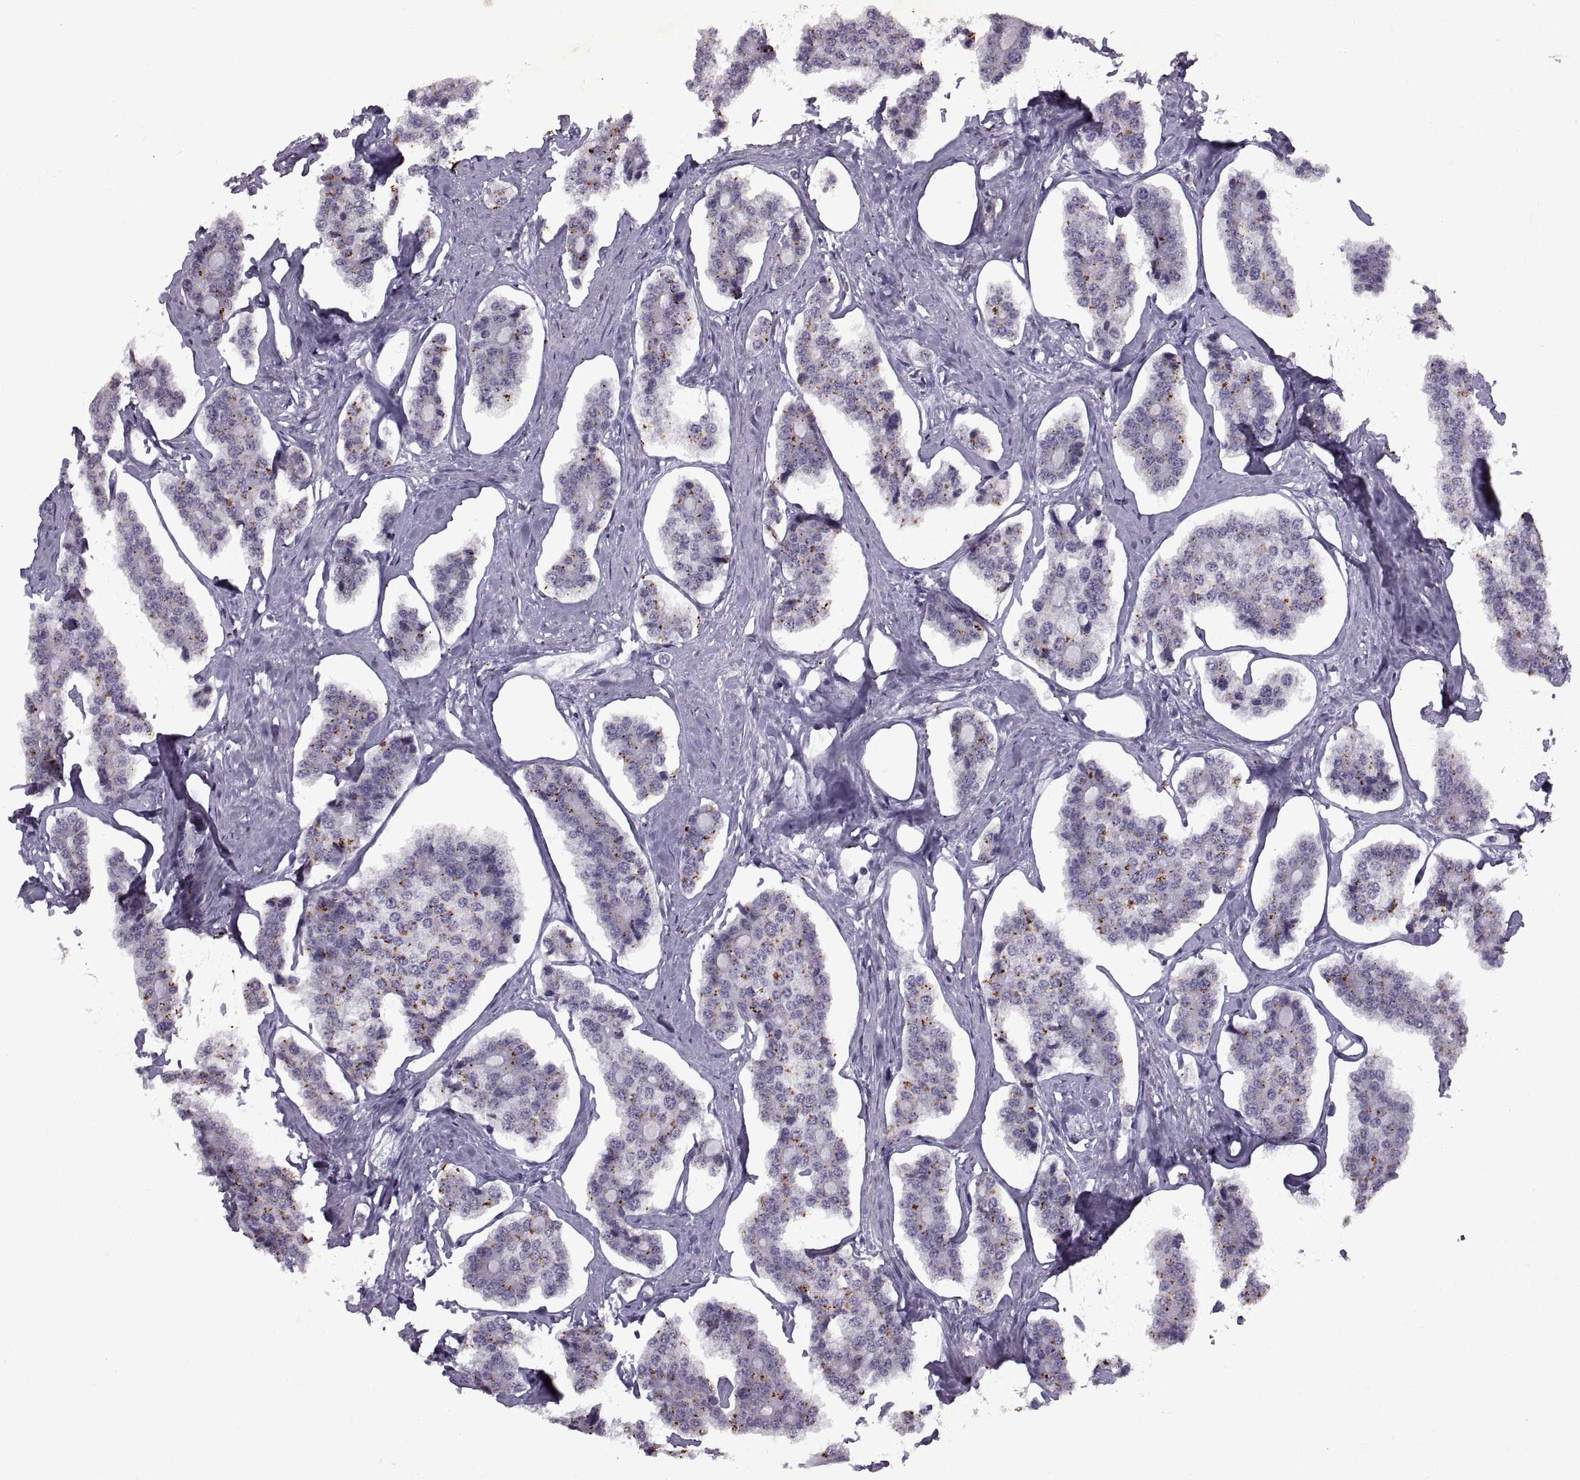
{"staining": {"intensity": "negative", "quantity": "none", "location": "none"}, "tissue": "carcinoid", "cell_type": "Tumor cells", "image_type": "cancer", "snomed": [{"axis": "morphology", "description": "Carcinoid, malignant, NOS"}, {"axis": "topography", "description": "Small intestine"}], "caption": "Tumor cells are negative for brown protein staining in malignant carcinoid.", "gene": "SINHCAF", "patient": {"sex": "female", "age": 65}}